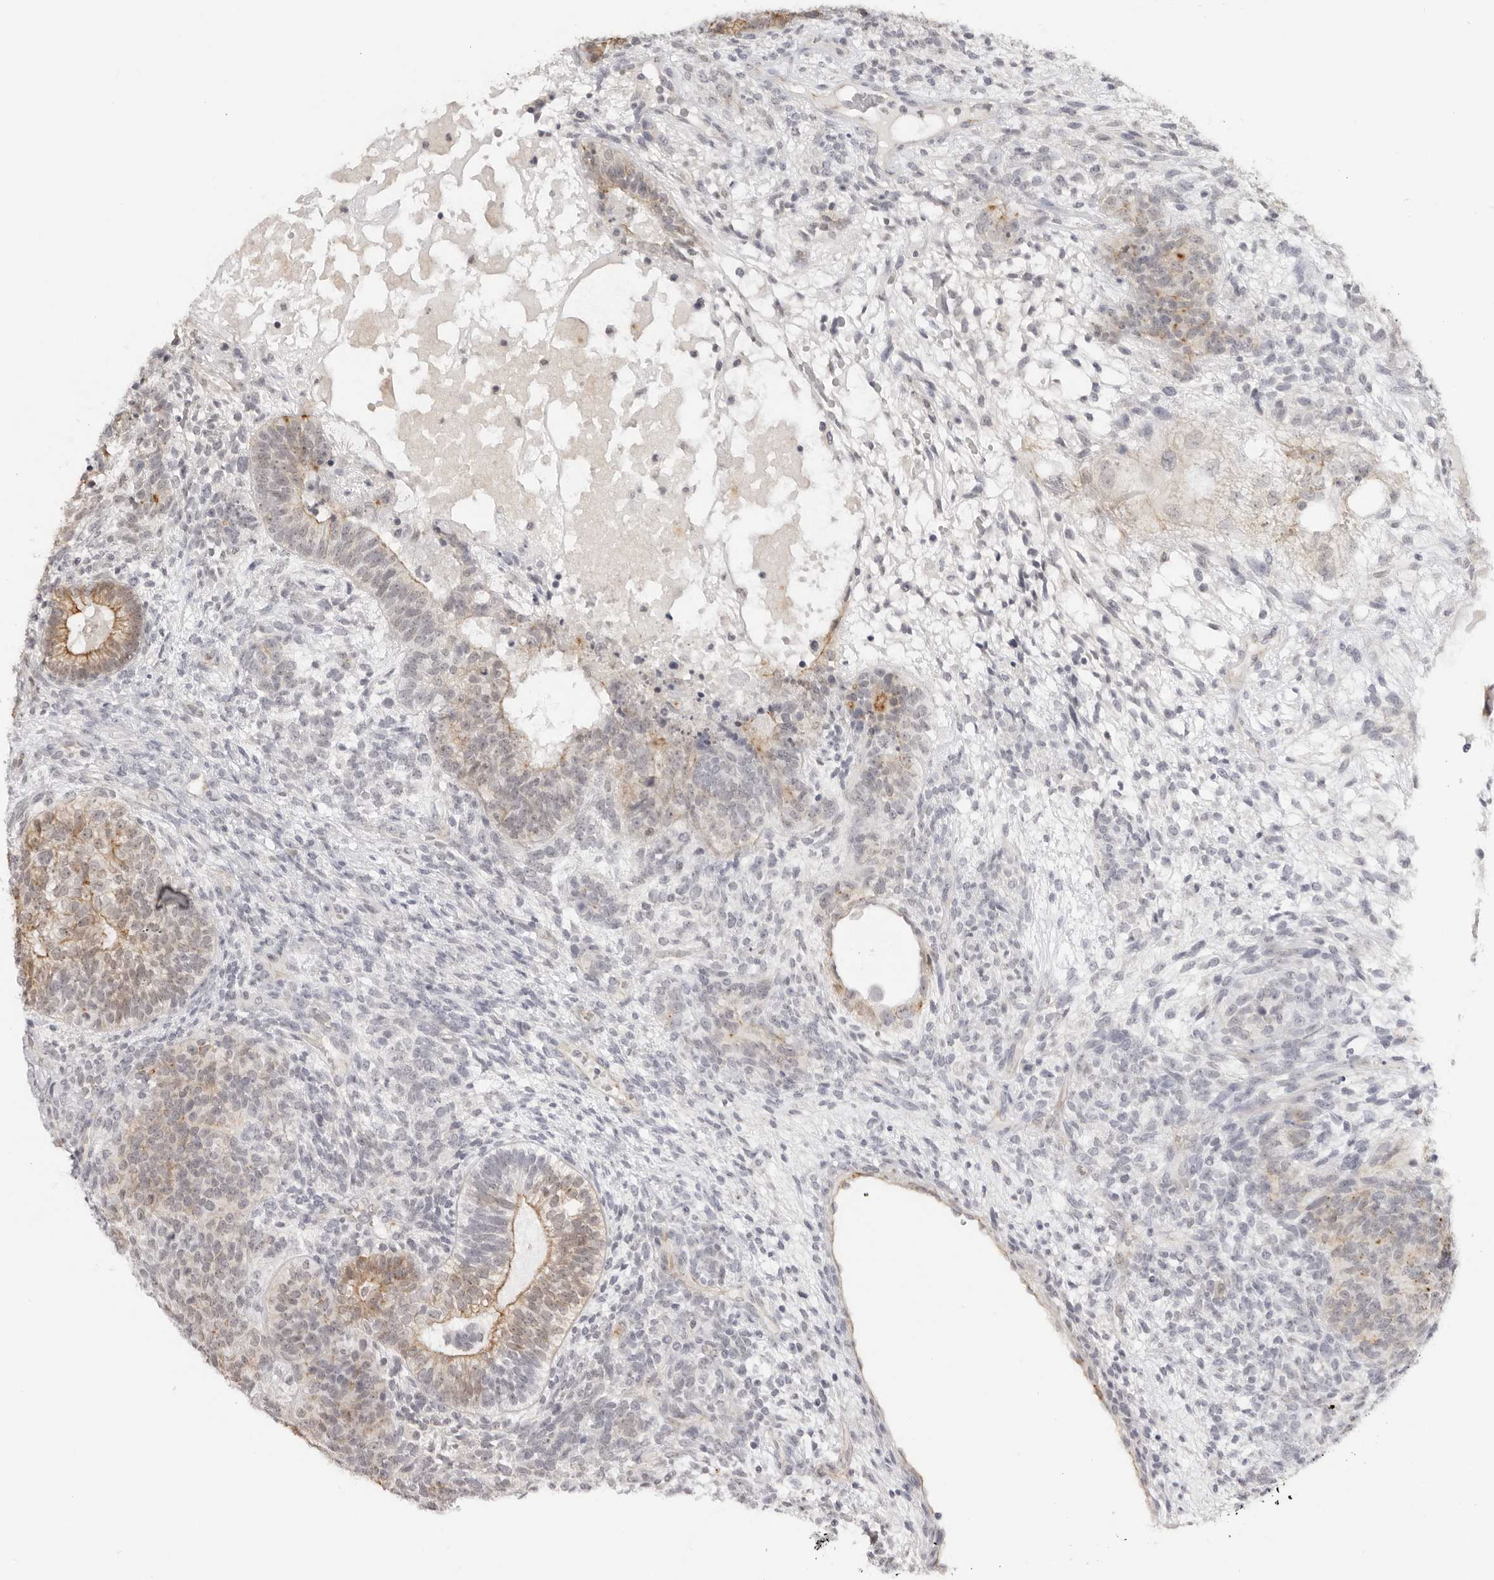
{"staining": {"intensity": "moderate", "quantity": "25%-75%", "location": "cytoplasmic/membranous"}, "tissue": "testis cancer", "cell_type": "Tumor cells", "image_type": "cancer", "snomed": [{"axis": "morphology", "description": "Seminoma, NOS"}, {"axis": "morphology", "description": "Carcinoma, Embryonal, NOS"}, {"axis": "topography", "description": "Testis"}], "caption": "IHC histopathology image of neoplastic tissue: embryonal carcinoma (testis) stained using immunohistochemistry (IHC) demonstrates medium levels of moderate protein expression localized specifically in the cytoplasmic/membranous of tumor cells, appearing as a cytoplasmic/membranous brown color.", "gene": "TRAPPC3", "patient": {"sex": "male", "age": 28}}